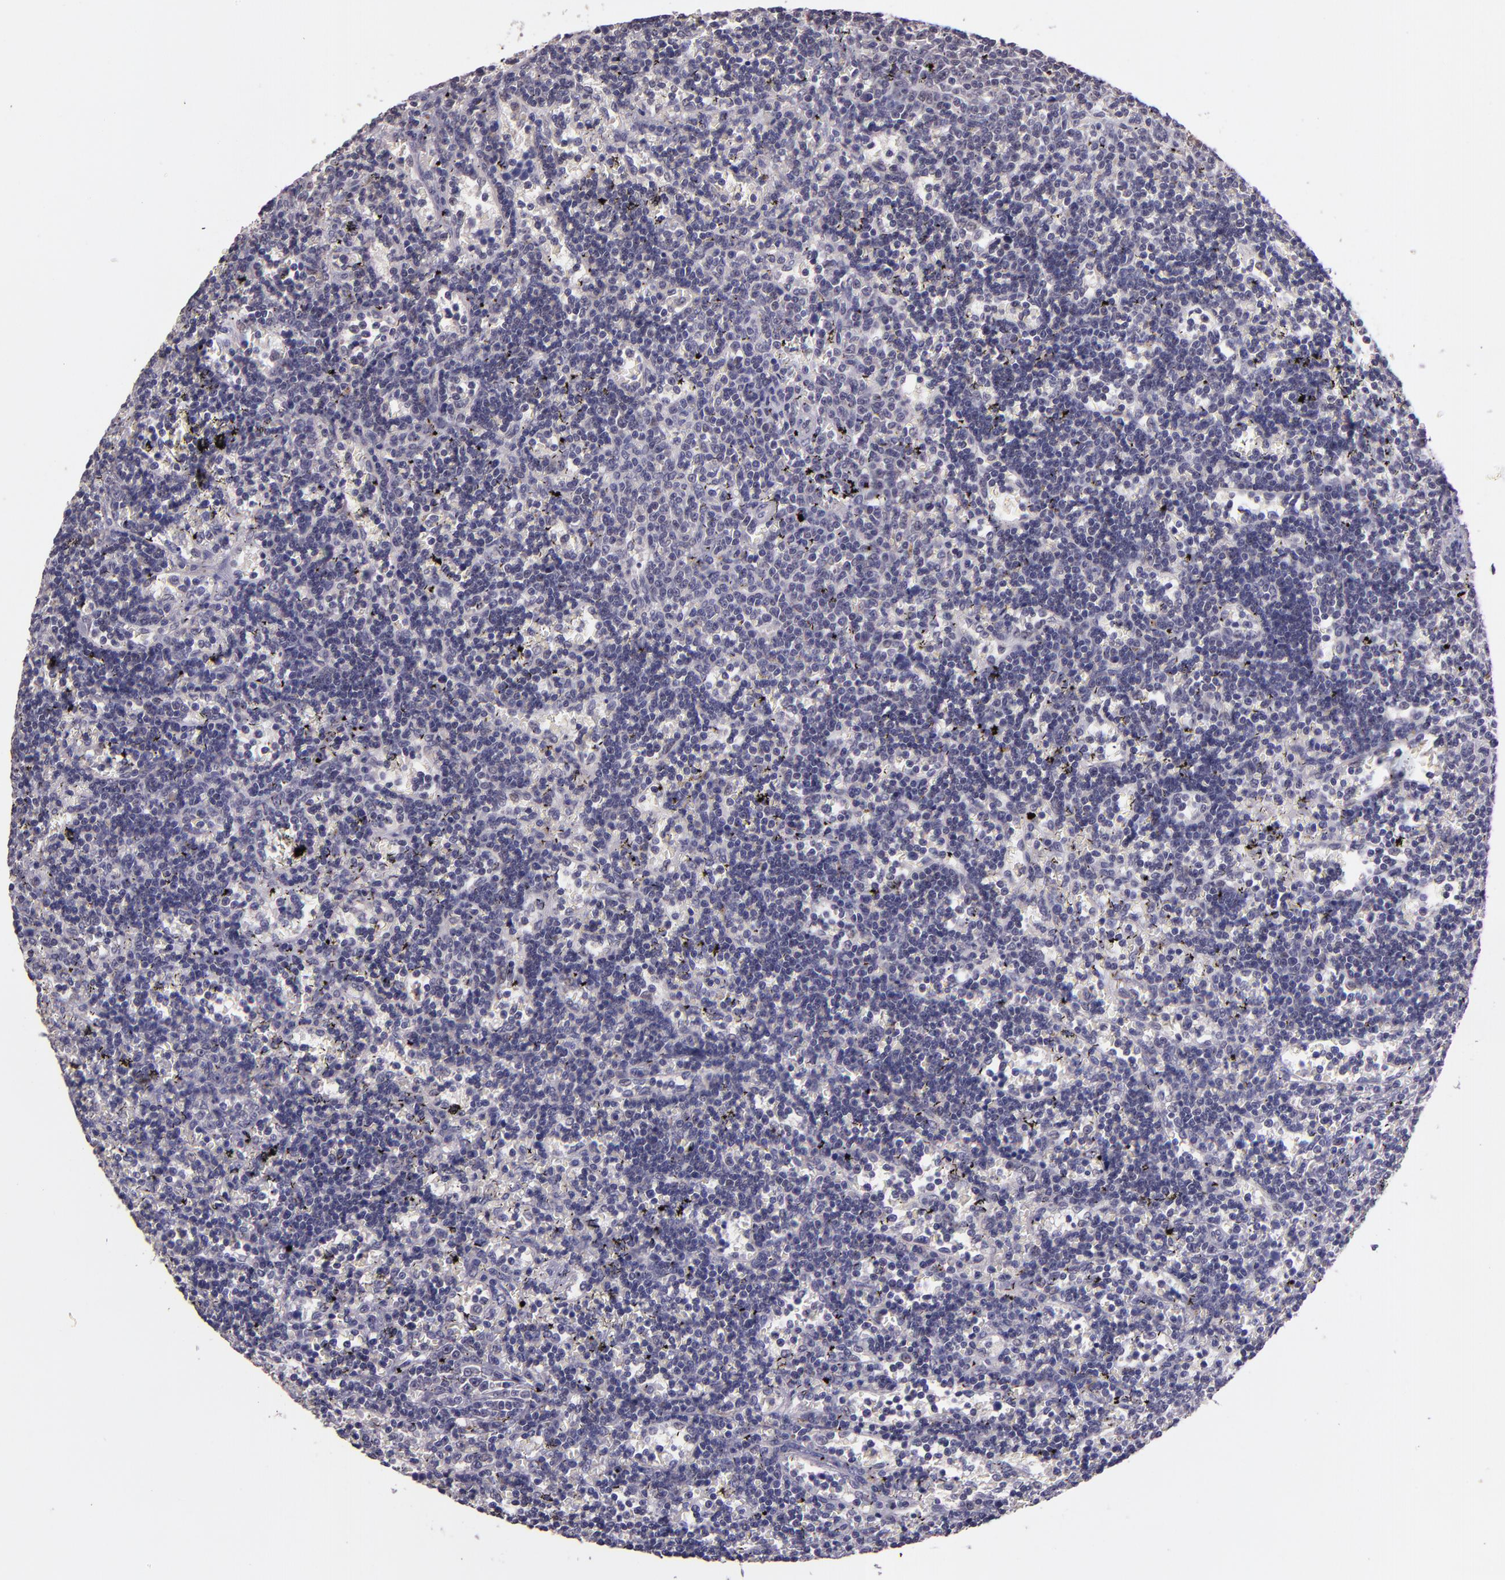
{"staining": {"intensity": "weak", "quantity": "<25%", "location": "cytoplasmic/membranous"}, "tissue": "lymphoma", "cell_type": "Tumor cells", "image_type": "cancer", "snomed": [{"axis": "morphology", "description": "Malignant lymphoma, non-Hodgkin's type, Low grade"}, {"axis": "topography", "description": "Spleen"}], "caption": "High magnification brightfield microscopy of malignant lymphoma, non-Hodgkin's type (low-grade) stained with DAB (brown) and counterstained with hematoxylin (blue): tumor cells show no significant positivity.", "gene": "TAF7L", "patient": {"sex": "male", "age": 60}}